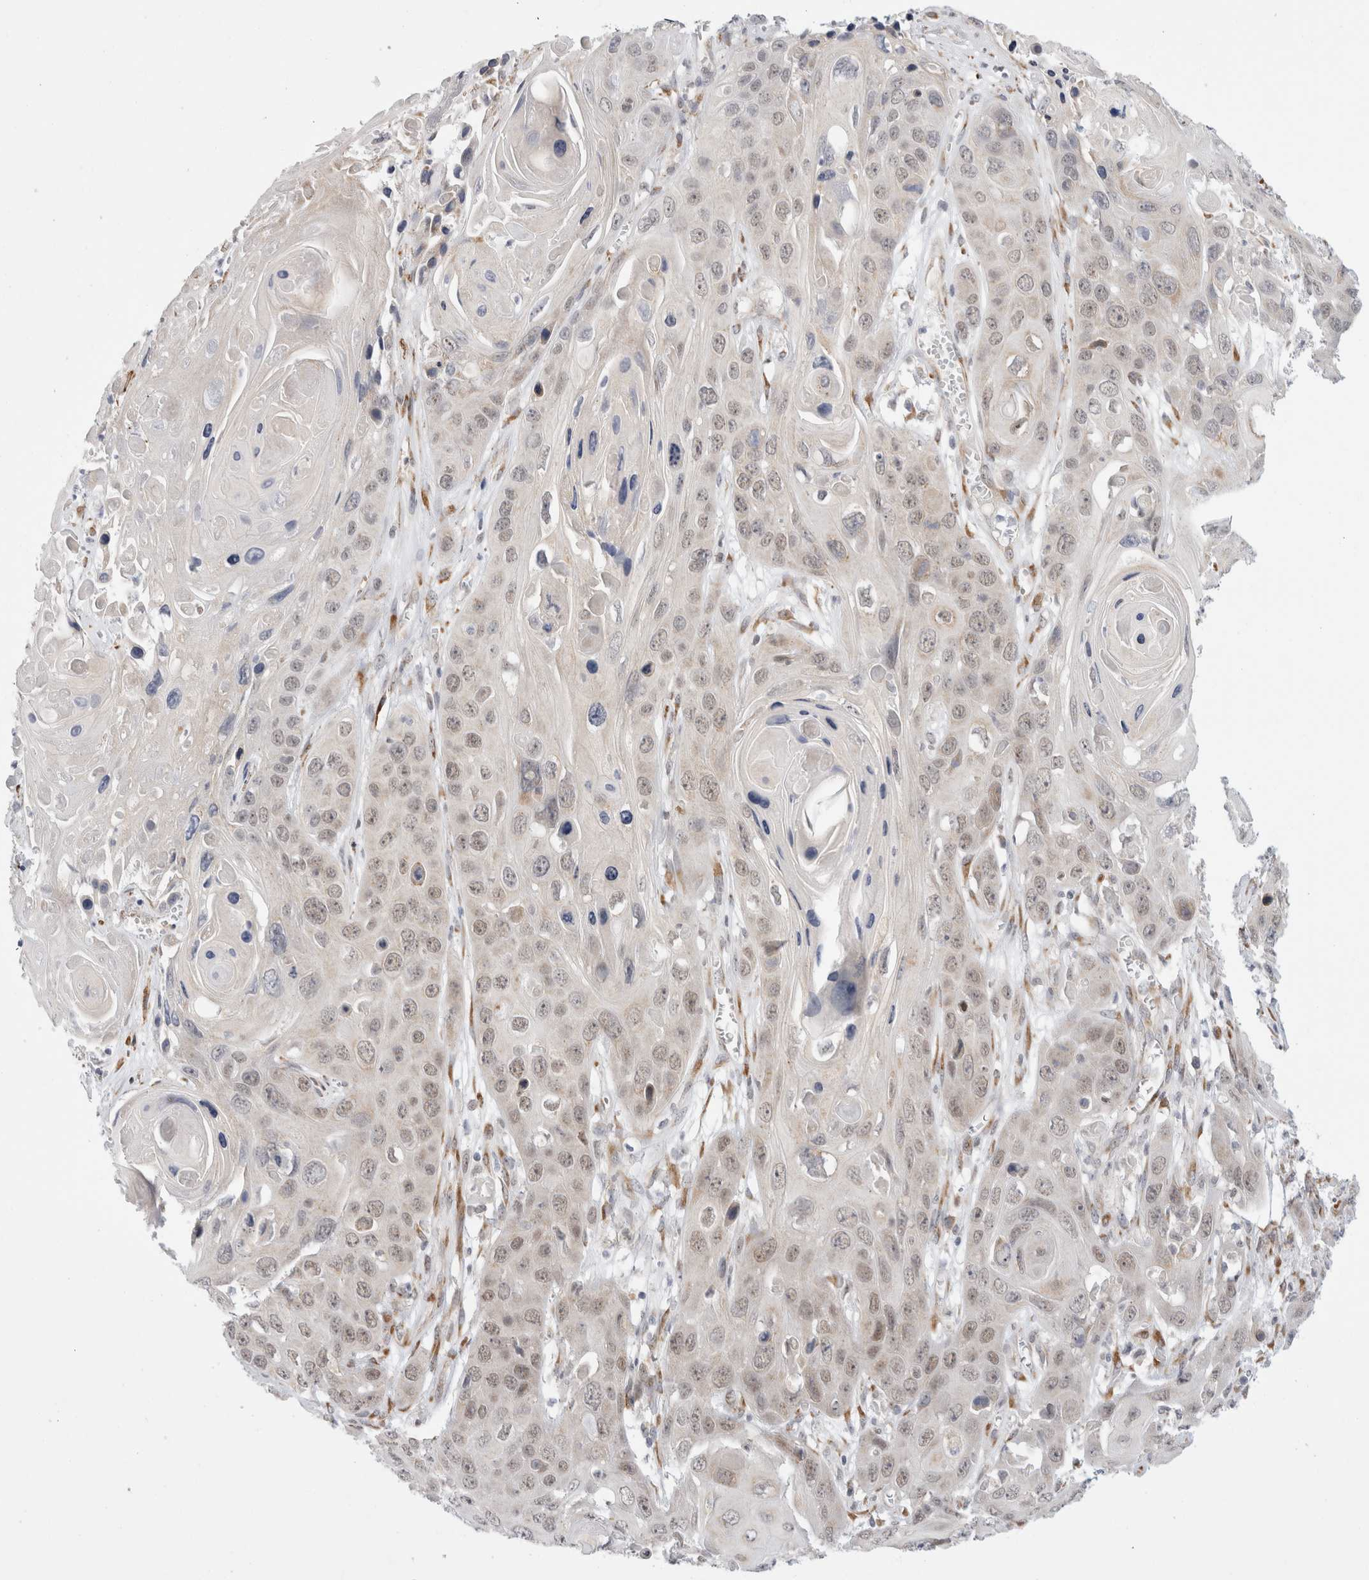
{"staining": {"intensity": "weak", "quantity": ">75%", "location": "nuclear"}, "tissue": "skin cancer", "cell_type": "Tumor cells", "image_type": "cancer", "snomed": [{"axis": "morphology", "description": "Squamous cell carcinoma, NOS"}, {"axis": "topography", "description": "Skin"}], "caption": "Immunohistochemistry photomicrograph of neoplastic tissue: human skin cancer stained using immunohistochemistry (IHC) exhibits low levels of weak protein expression localized specifically in the nuclear of tumor cells, appearing as a nuclear brown color.", "gene": "TRMT1L", "patient": {"sex": "male", "age": 55}}